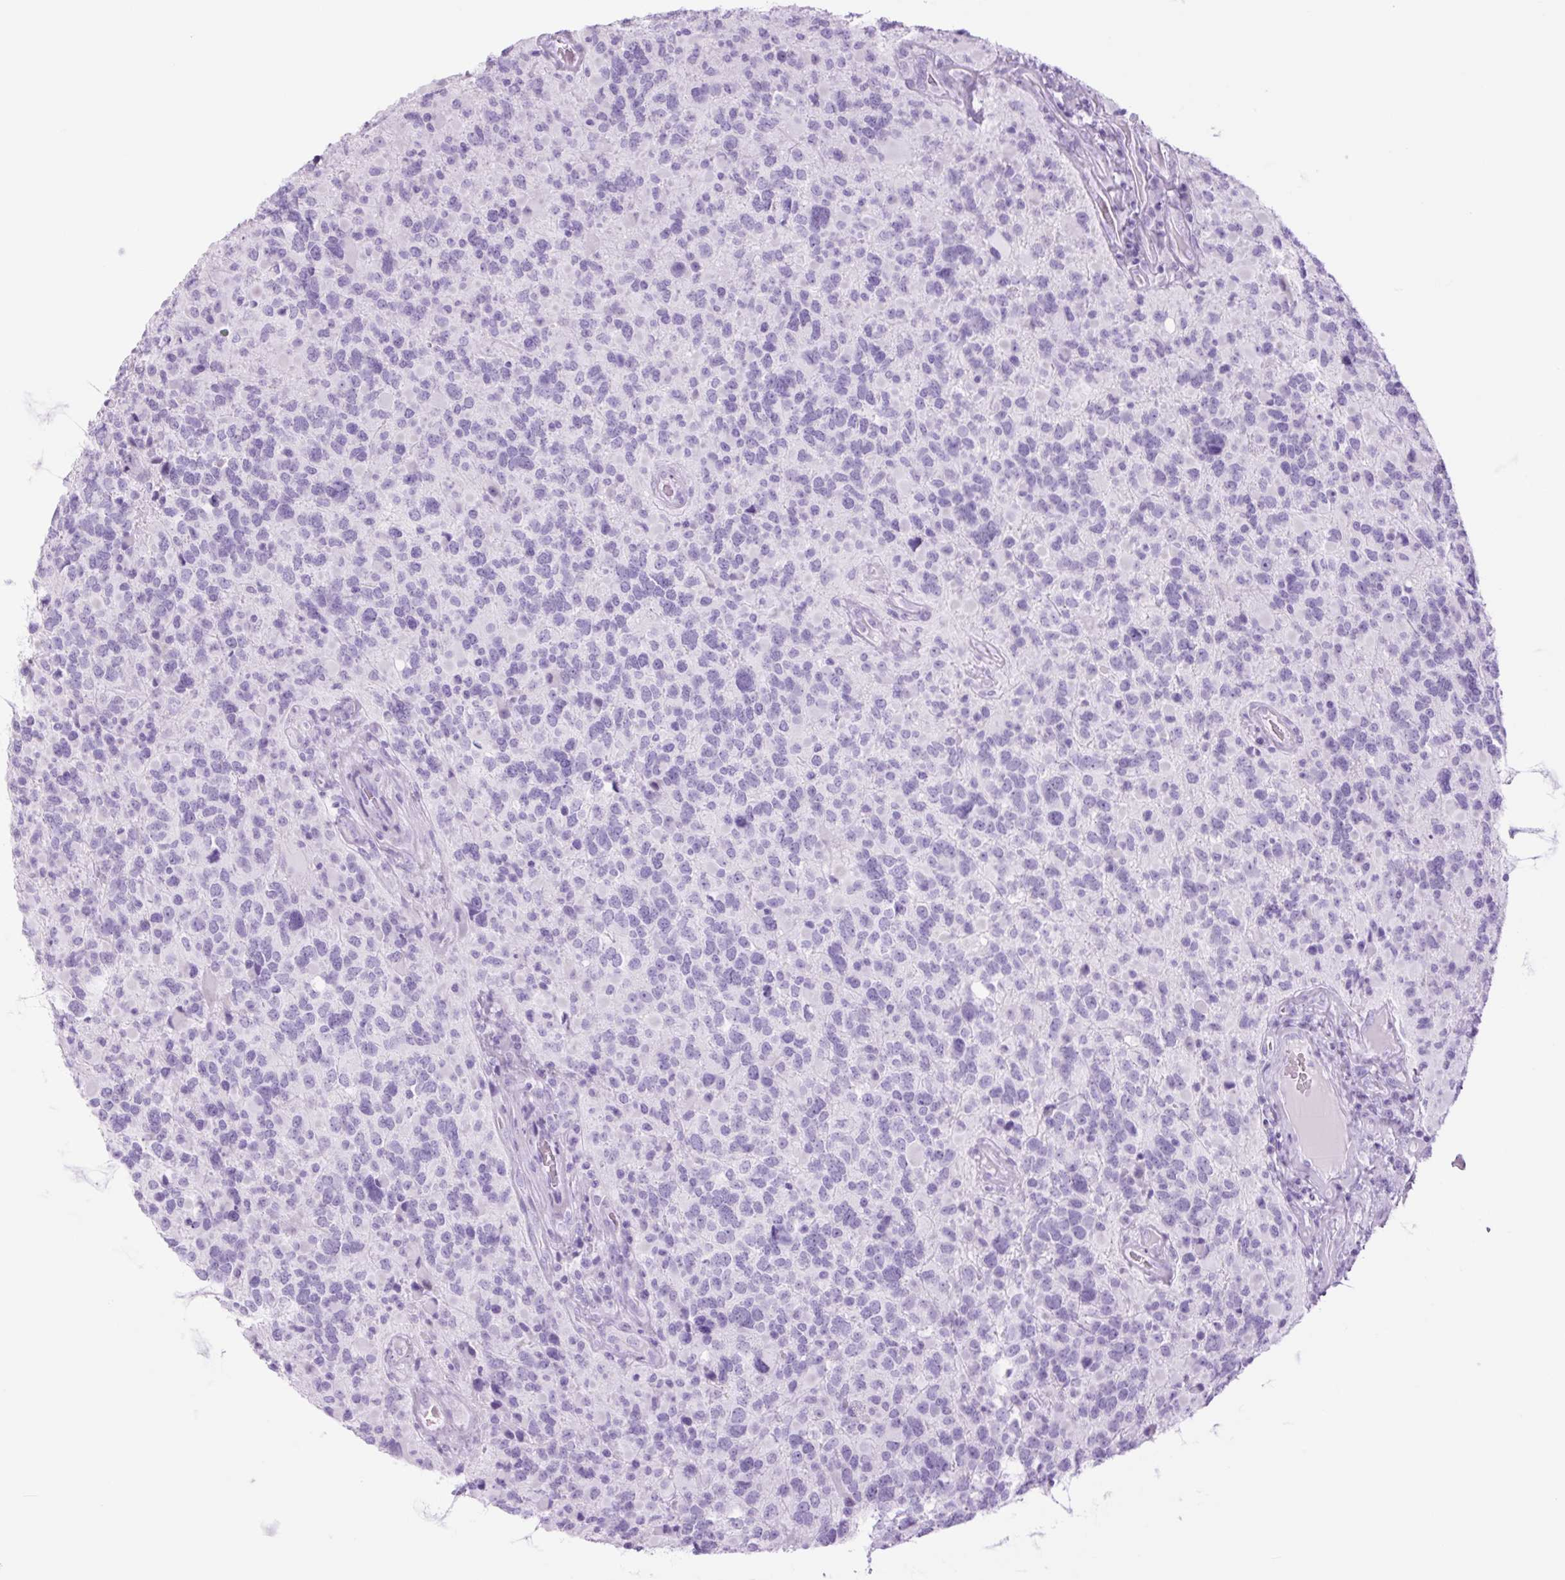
{"staining": {"intensity": "negative", "quantity": "none", "location": "none"}, "tissue": "glioma", "cell_type": "Tumor cells", "image_type": "cancer", "snomed": [{"axis": "morphology", "description": "Glioma, malignant, High grade"}, {"axis": "topography", "description": "Brain"}], "caption": "Tumor cells are negative for protein expression in human glioma.", "gene": "TFF2", "patient": {"sex": "female", "age": 40}}